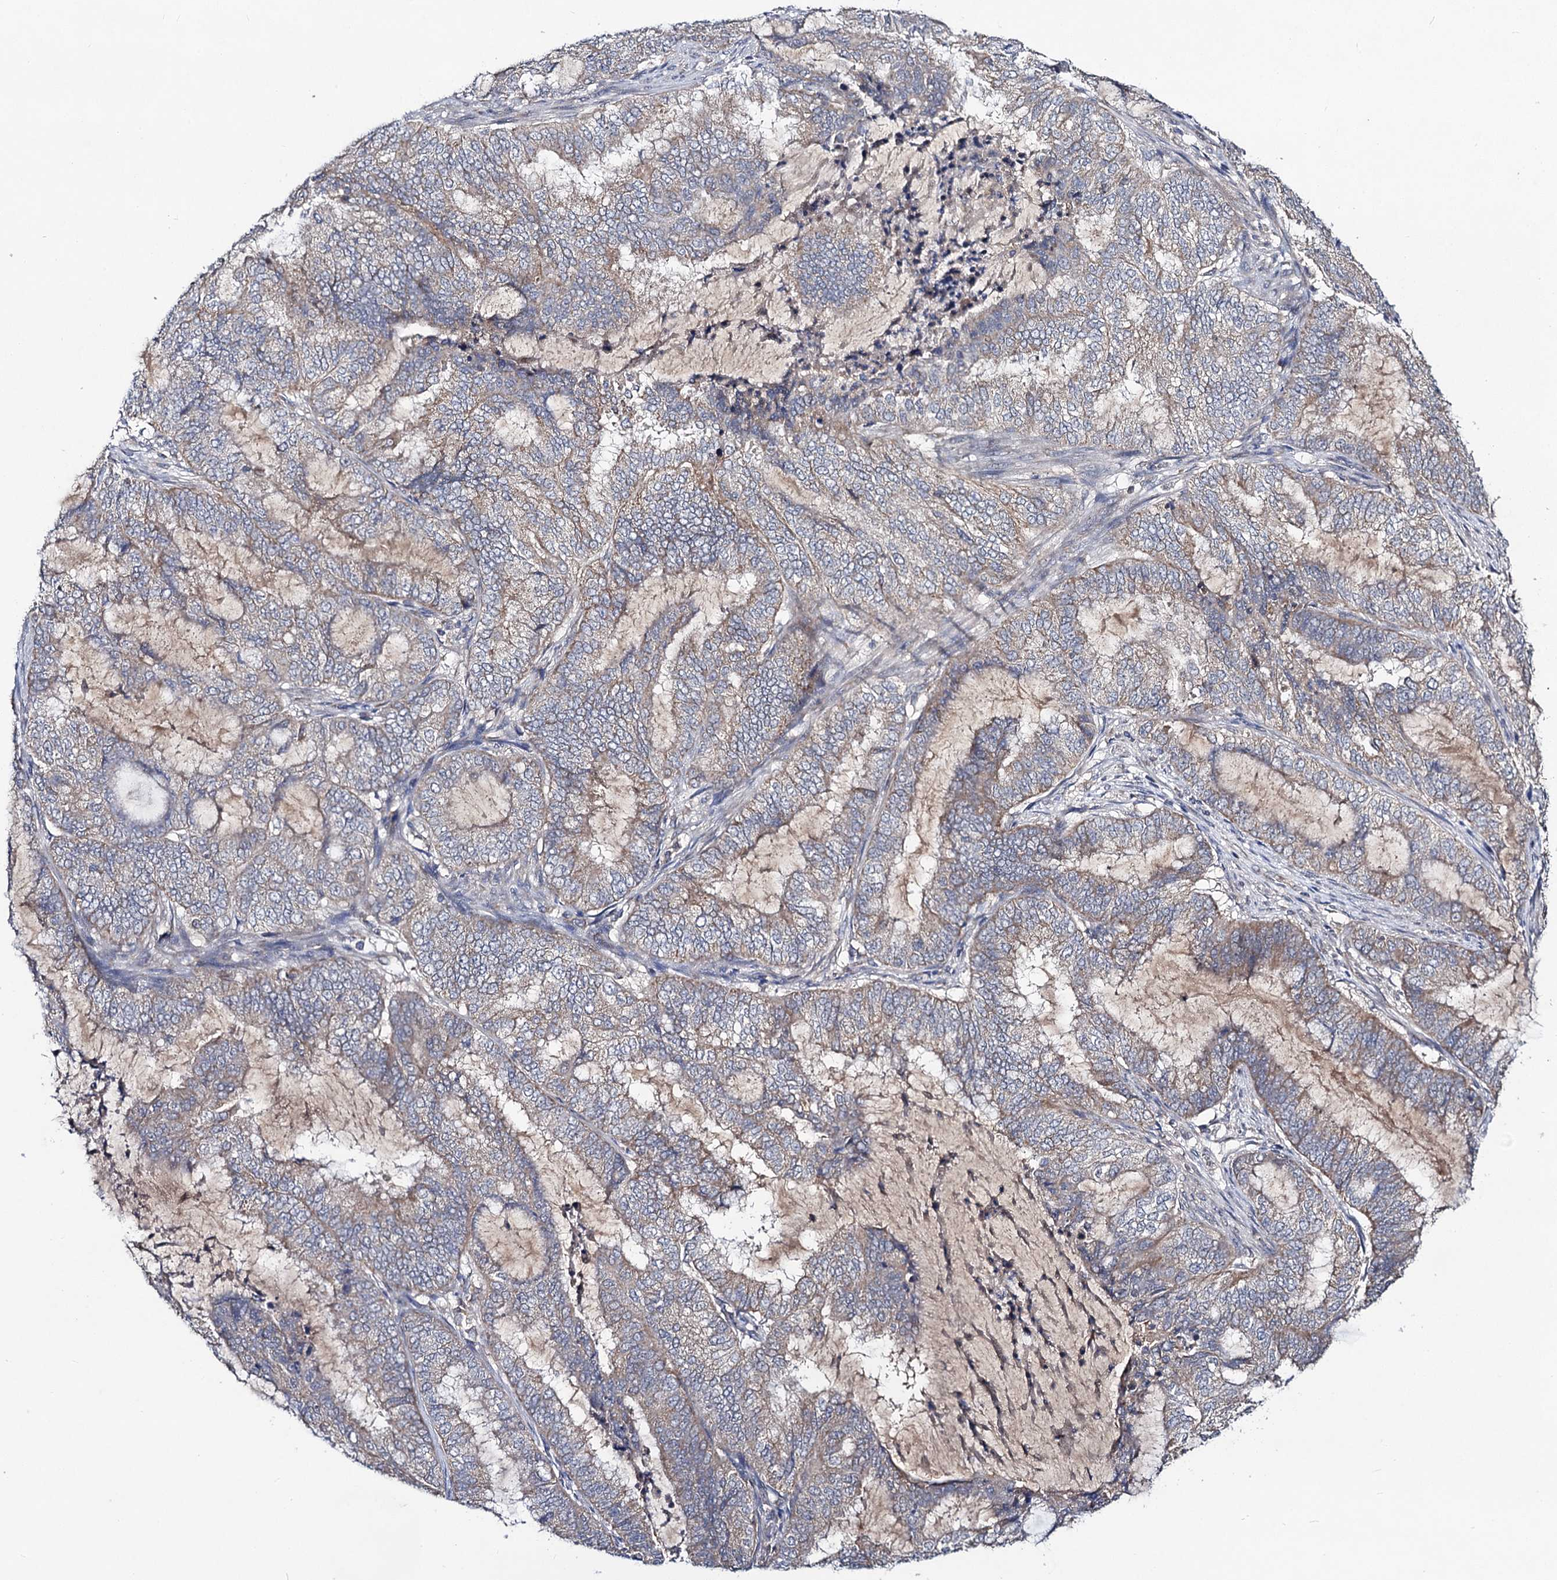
{"staining": {"intensity": "weak", "quantity": "25%-75%", "location": "cytoplasmic/membranous"}, "tissue": "endometrial cancer", "cell_type": "Tumor cells", "image_type": "cancer", "snomed": [{"axis": "morphology", "description": "Adenocarcinoma, NOS"}, {"axis": "topography", "description": "Endometrium"}], "caption": "An immunohistochemistry photomicrograph of tumor tissue is shown. Protein staining in brown labels weak cytoplasmic/membranous positivity in endometrial adenocarcinoma within tumor cells.", "gene": "VPS37D", "patient": {"sex": "female", "age": 51}}